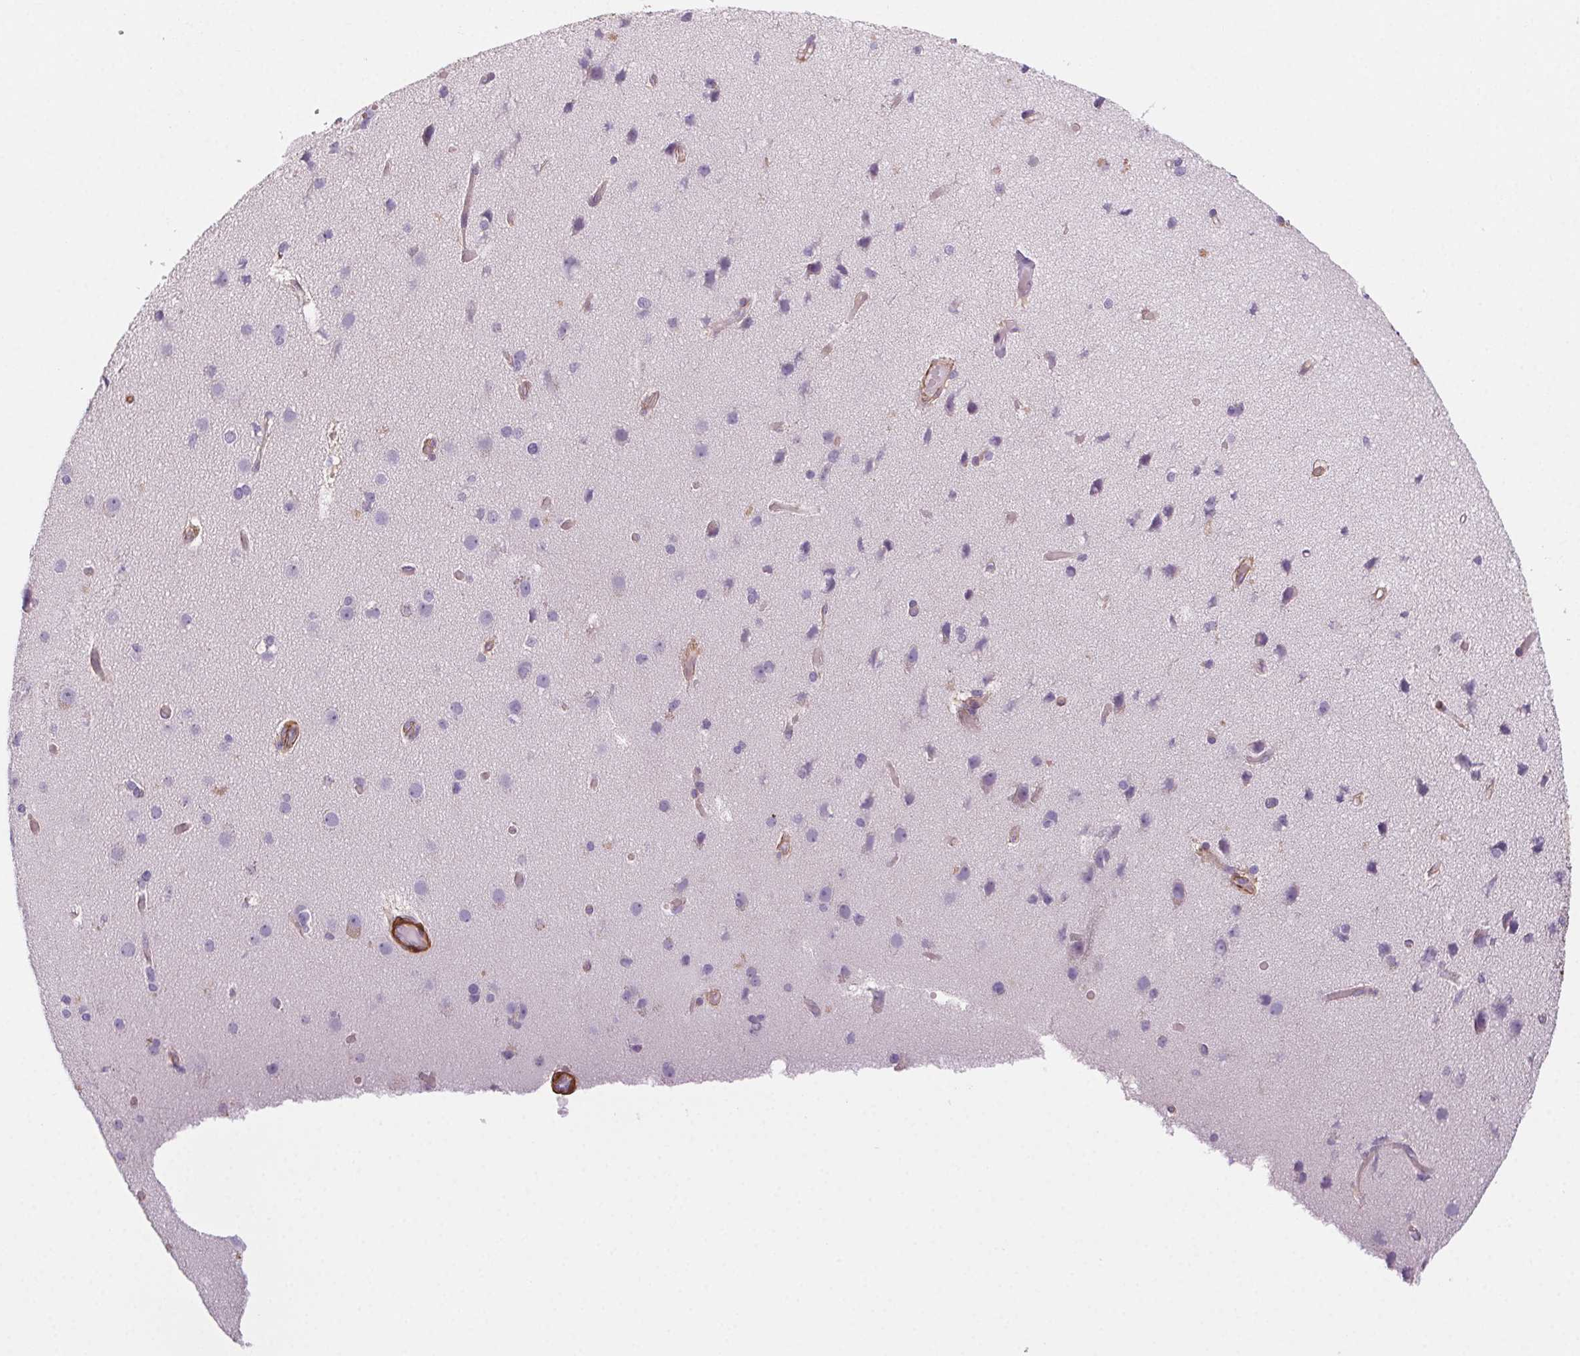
{"staining": {"intensity": "strong", "quantity": "<25%", "location": "cytoplasmic/membranous"}, "tissue": "cerebral cortex", "cell_type": "Endothelial cells", "image_type": "normal", "snomed": [{"axis": "morphology", "description": "Normal tissue, NOS"}, {"axis": "morphology", "description": "Glioma, malignant, High grade"}, {"axis": "topography", "description": "Cerebral cortex"}], "caption": "Immunohistochemistry (IHC) image of unremarkable cerebral cortex: cerebral cortex stained using IHC displays medium levels of strong protein expression localized specifically in the cytoplasmic/membranous of endothelial cells, appearing as a cytoplasmic/membranous brown color.", "gene": "GPX8", "patient": {"sex": "male", "age": 71}}